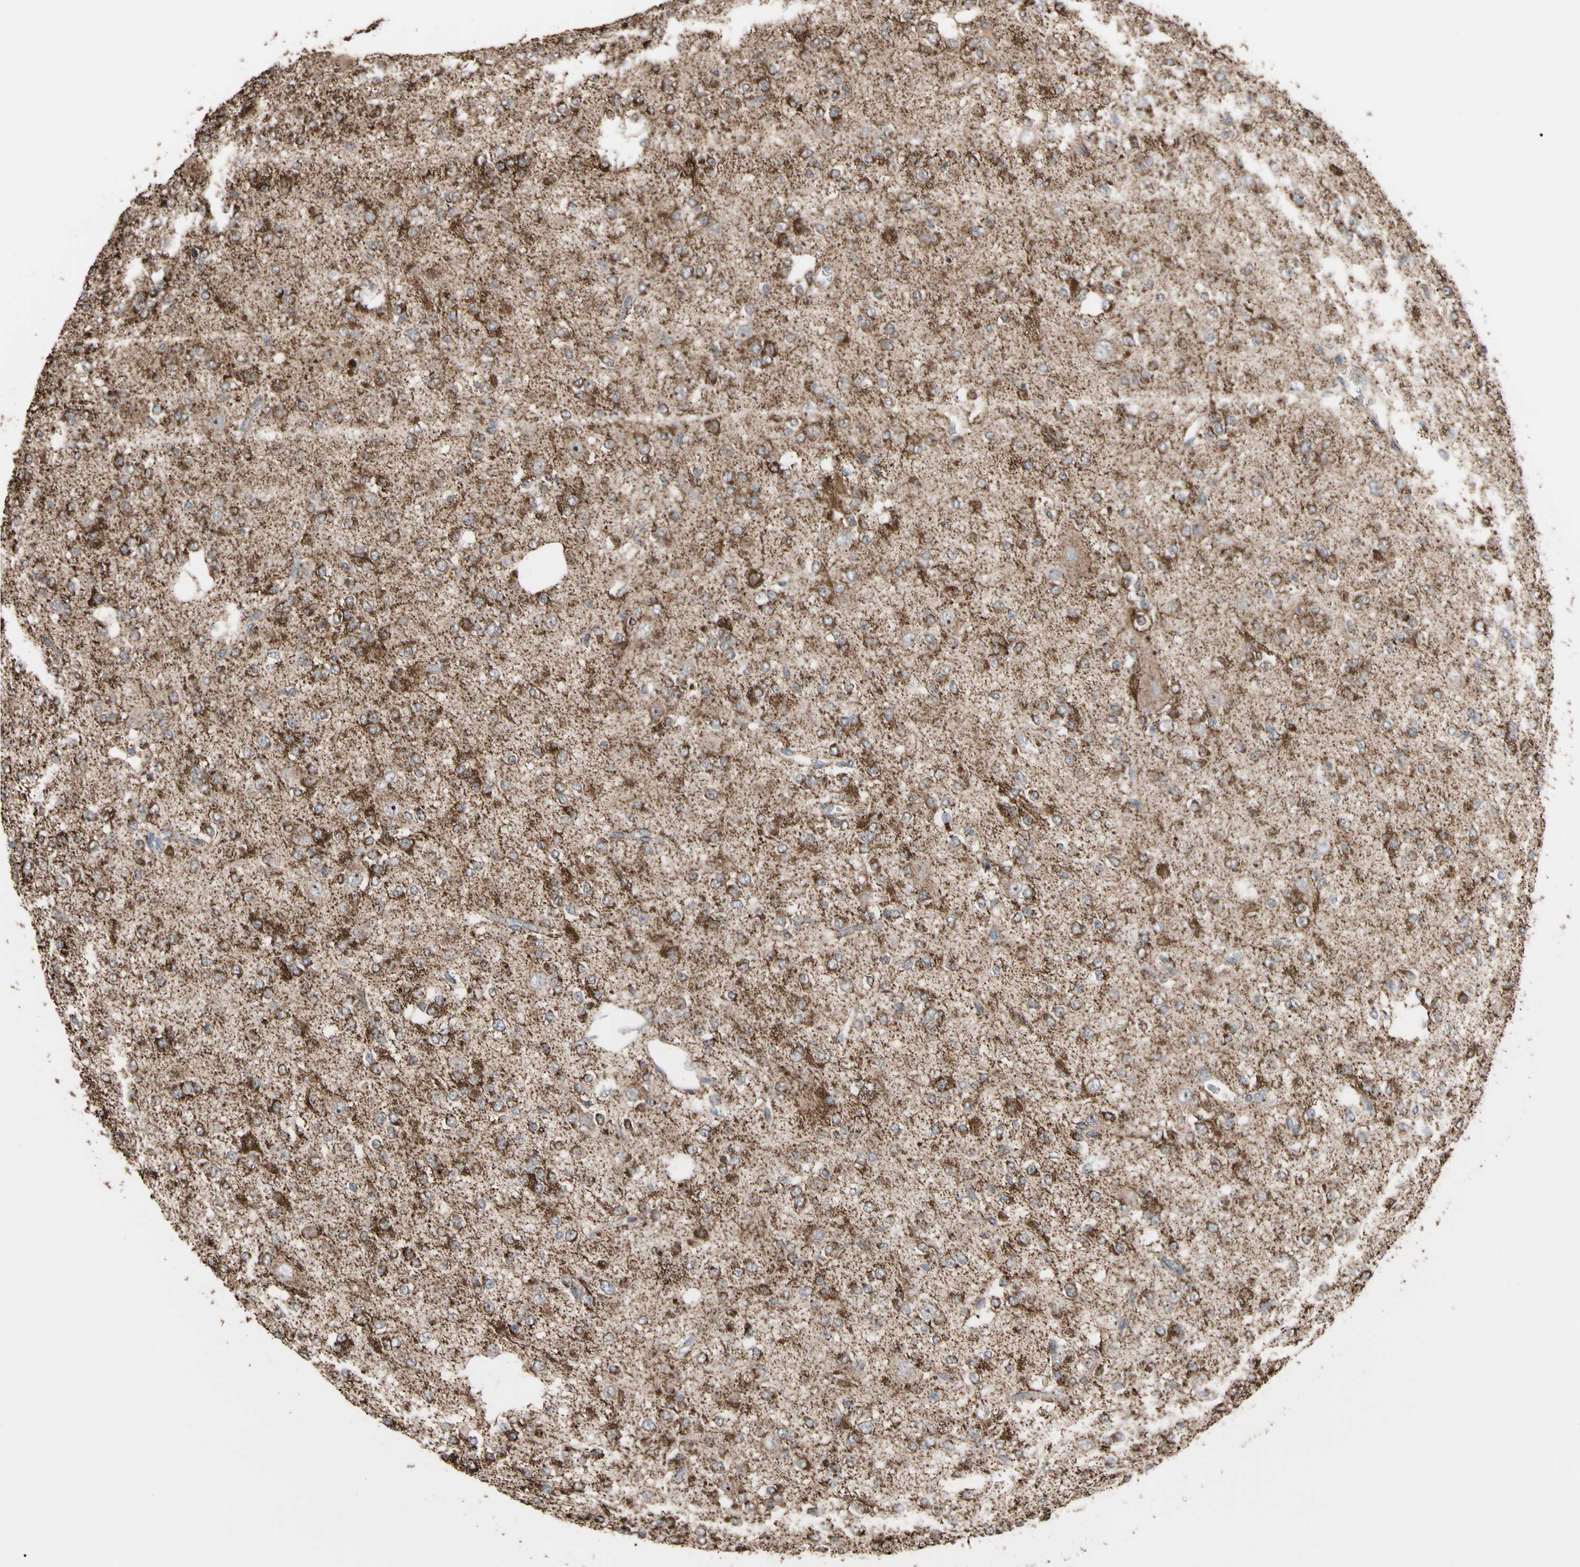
{"staining": {"intensity": "strong", "quantity": ">75%", "location": "cytoplasmic/membranous"}, "tissue": "glioma", "cell_type": "Tumor cells", "image_type": "cancer", "snomed": [{"axis": "morphology", "description": "Glioma, malignant, Low grade"}, {"axis": "topography", "description": "Brain"}], "caption": "Glioma tissue displays strong cytoplasmic/membranous positivity in approximately >75% of tumor cells, visualized by immunohistochemistry. (DAB IHC, brown staining for protein, blue staining for nuclei).", "gene": "FAM110B", "patient": {"sex": "male", "age": 38}}